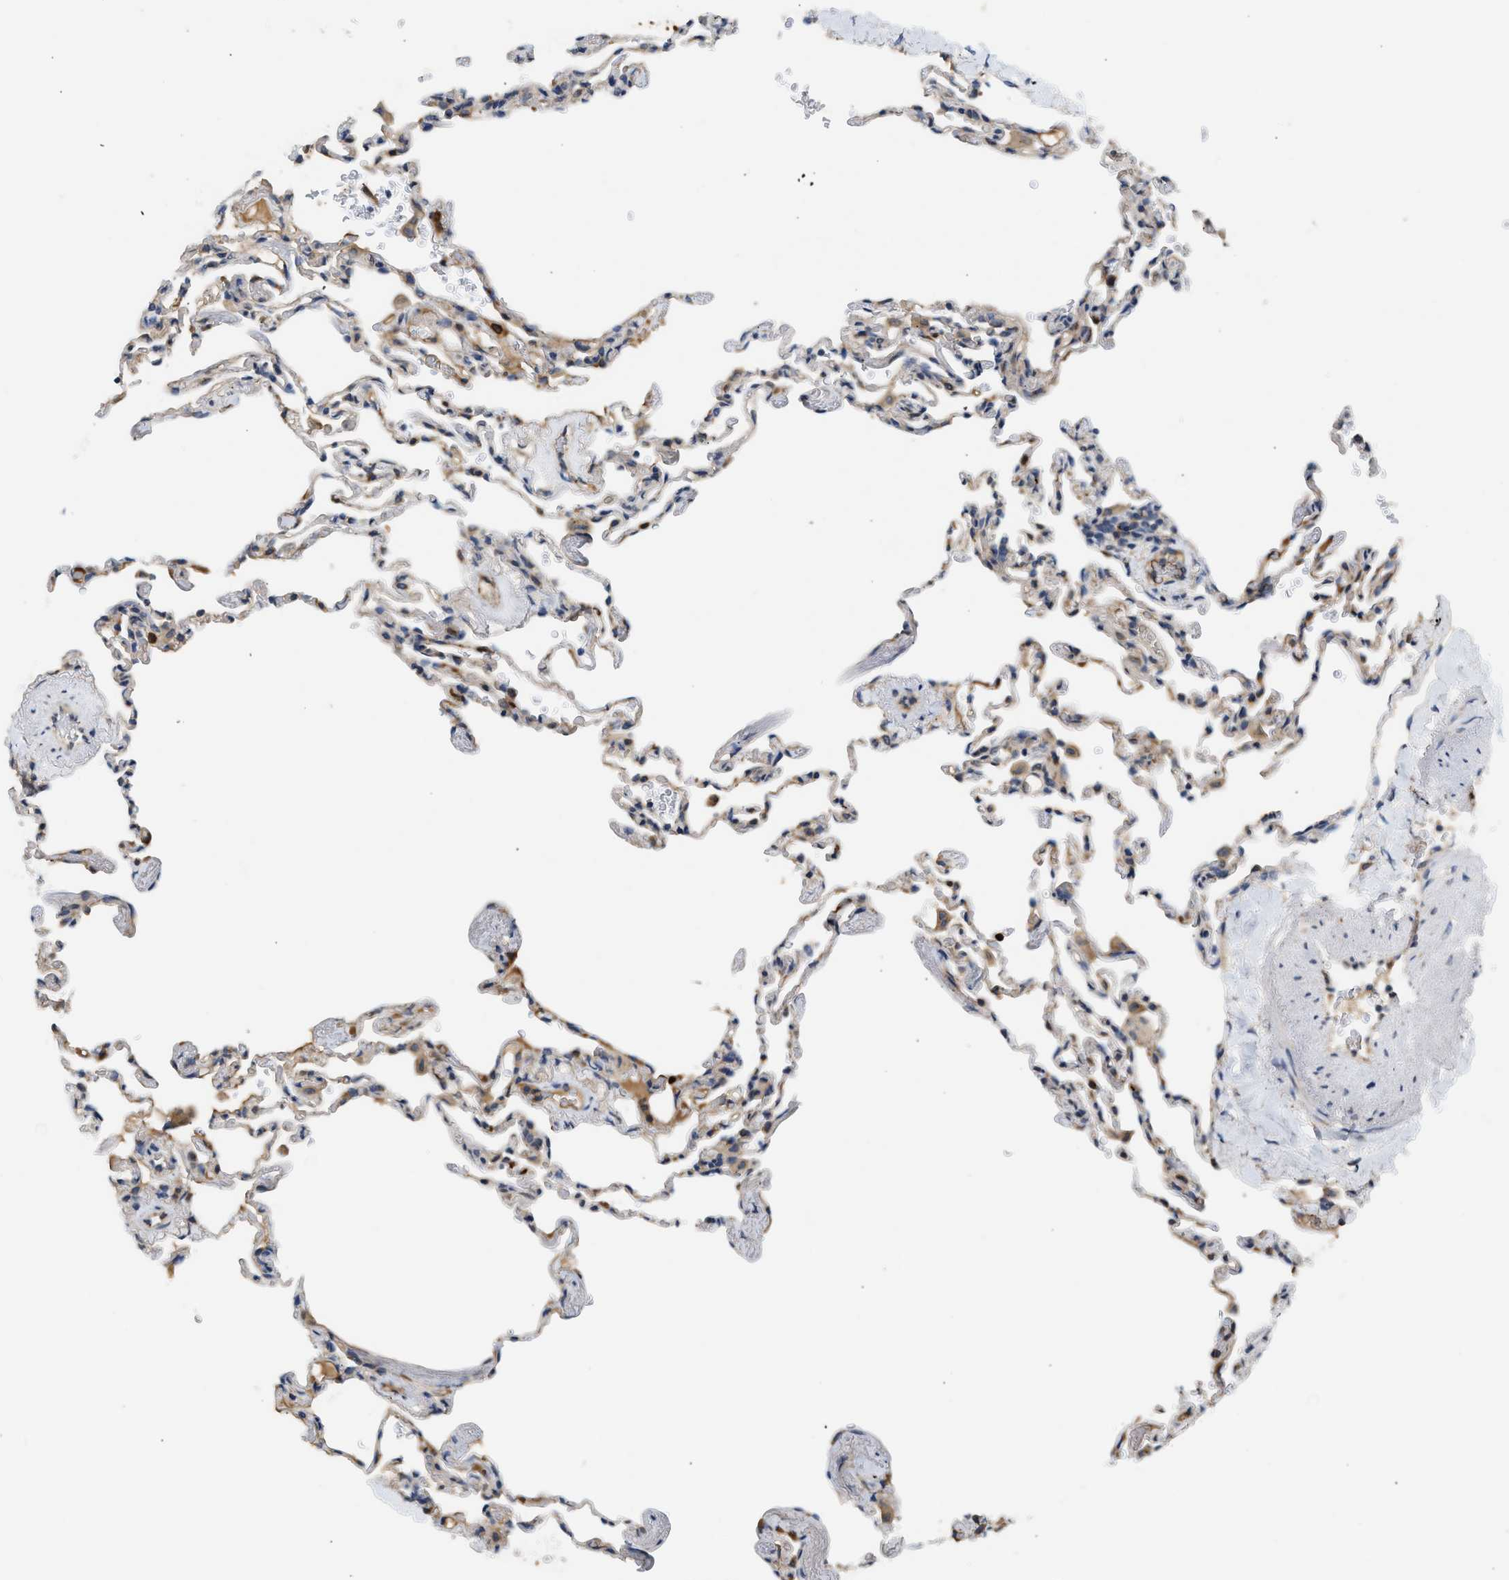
{"staining": {"intensity": "moderate", "quantity": "<25%", "location": "cytoplasmic/membranous"}, "tissue": "lung", "cell_type": "Alveolar cells", "image_type": "normal", "snomed": [{"axis": "morphology", "description": "Normal tissue, NOS"}, {"axis": "topography", "description": "Lung"}], "caption": "Brown immunohistochemical staining in unremarkable human lung demonstrates moderate cytoplasmic/membranous staining in approximately <25% of alveolar cells.", "gene": "RHBDF2", "patient": {"sex": "male", "age": 59}}